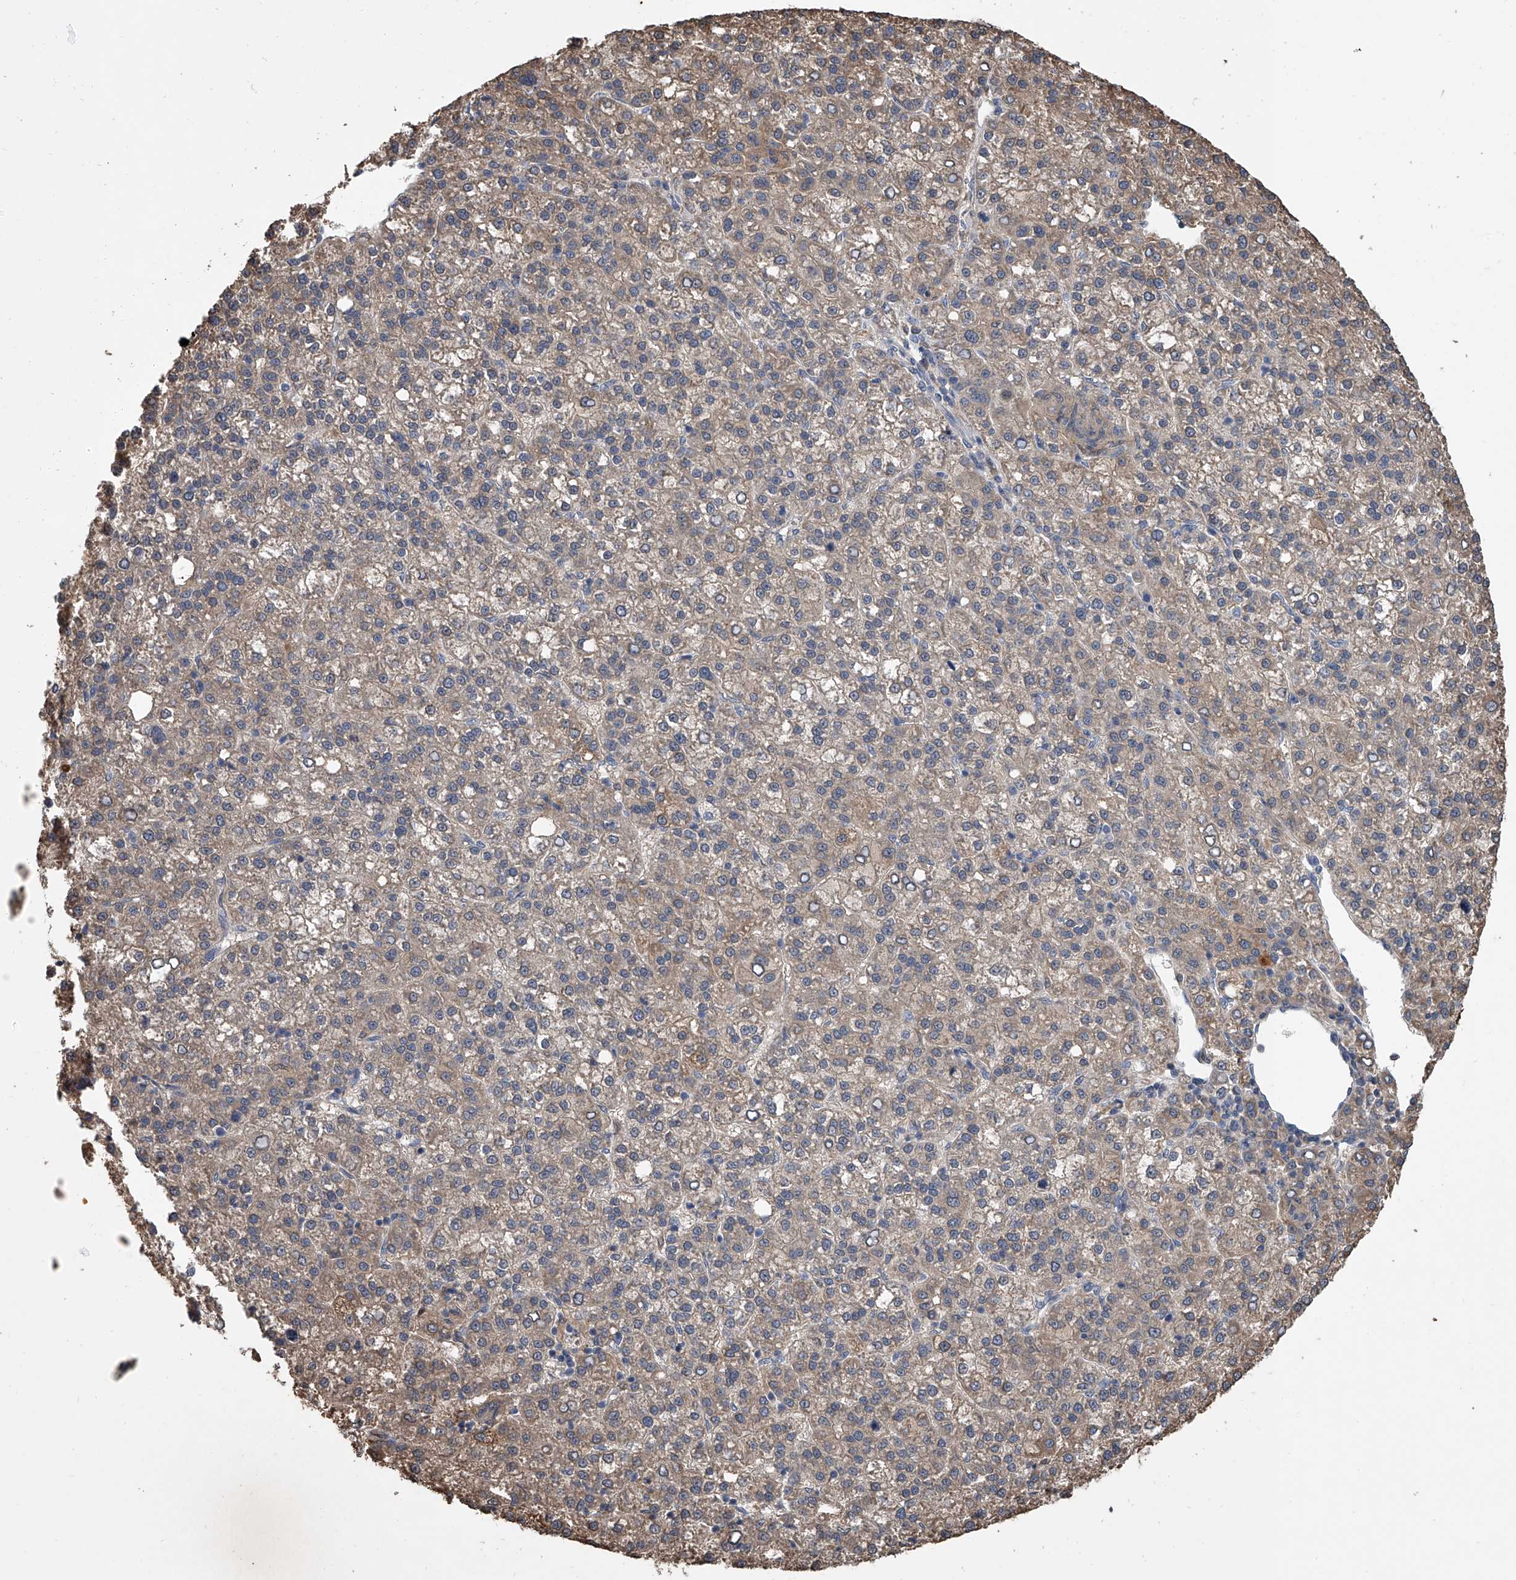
{"staining": {"intensity": "weak", "quantity": "25%-75%", "location": "cytoplasmic/membranous"}, "tissue": "liver cancer", "cell_type": "Tumor cells", "image_type": "cancer", "snomed": [{"axis": "morphology", "description": "Carcinoma, Hepatocellular, NOS"}, {"axis": "topography", "description": "Liver"}], "caption": "Protein expression analysis of liver cancer reveals weak cytoplasmic/membranous positivity in about 25%-75% of tumor cells.", "gene": "DOCK9", "patient": {"sex": "female", "age": 58}}